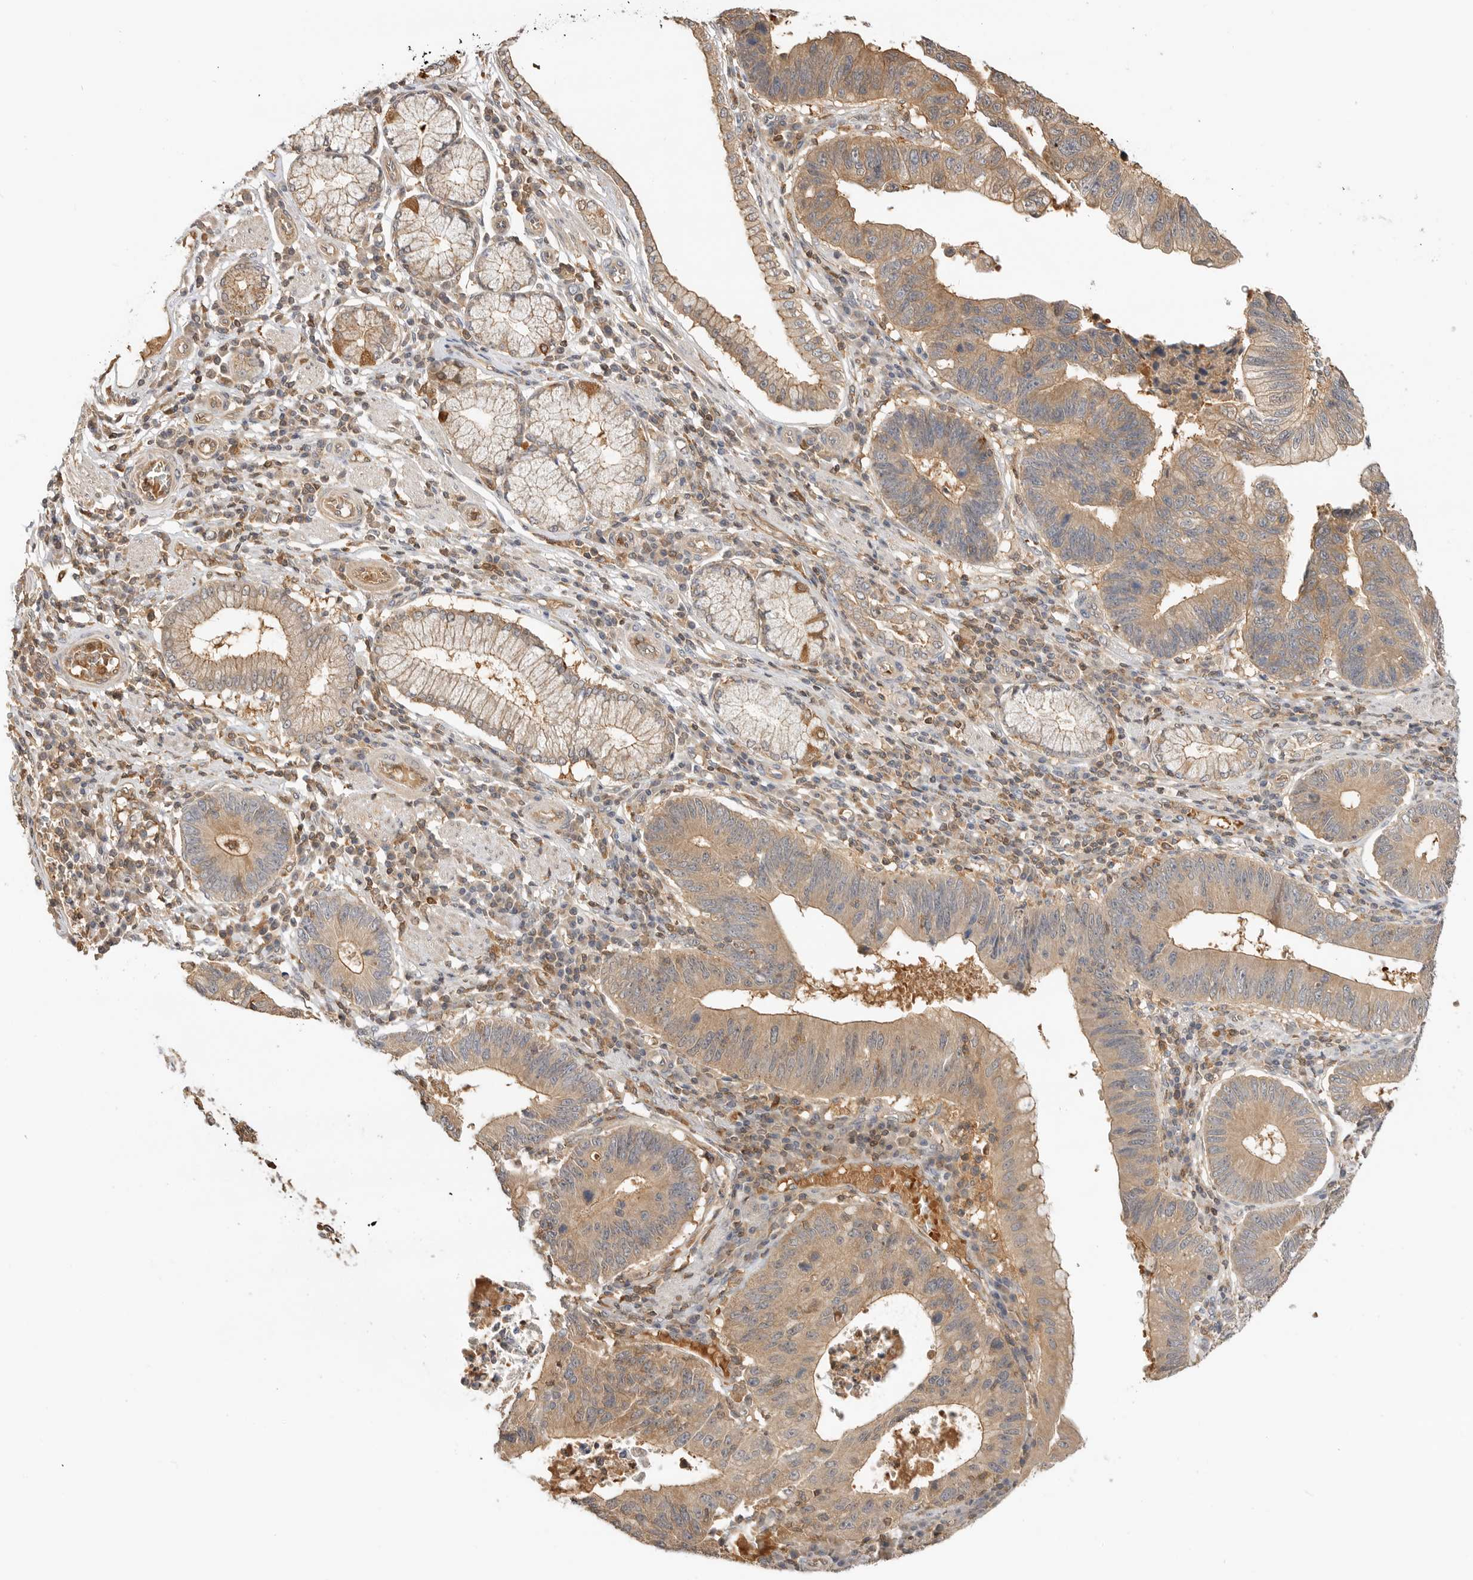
{"staining": {"intensity": "moderate", "quantity": ">75%", "location": "cytoplasmic/membranous"}, "tissue": "stomach cancer", "cell_type": "Tumor cells", "image_type": "cancer", "snomed": [{"axis": "morphology", "description": "Adenocarcinoma, NOS"}, {"axis": "topography", "description": "Stomach"}], "caption": "Immunohistochemistry (IHC) photomicrograph of stomach adenocarcinoma stained for a protein (brown), which demonstrates medium levels of moderate cytoplasmic/membranous expression in approximately >75% of tumor cells.", "gene": "CLDN12", "patient": {"sex": "male", "age": 59}}